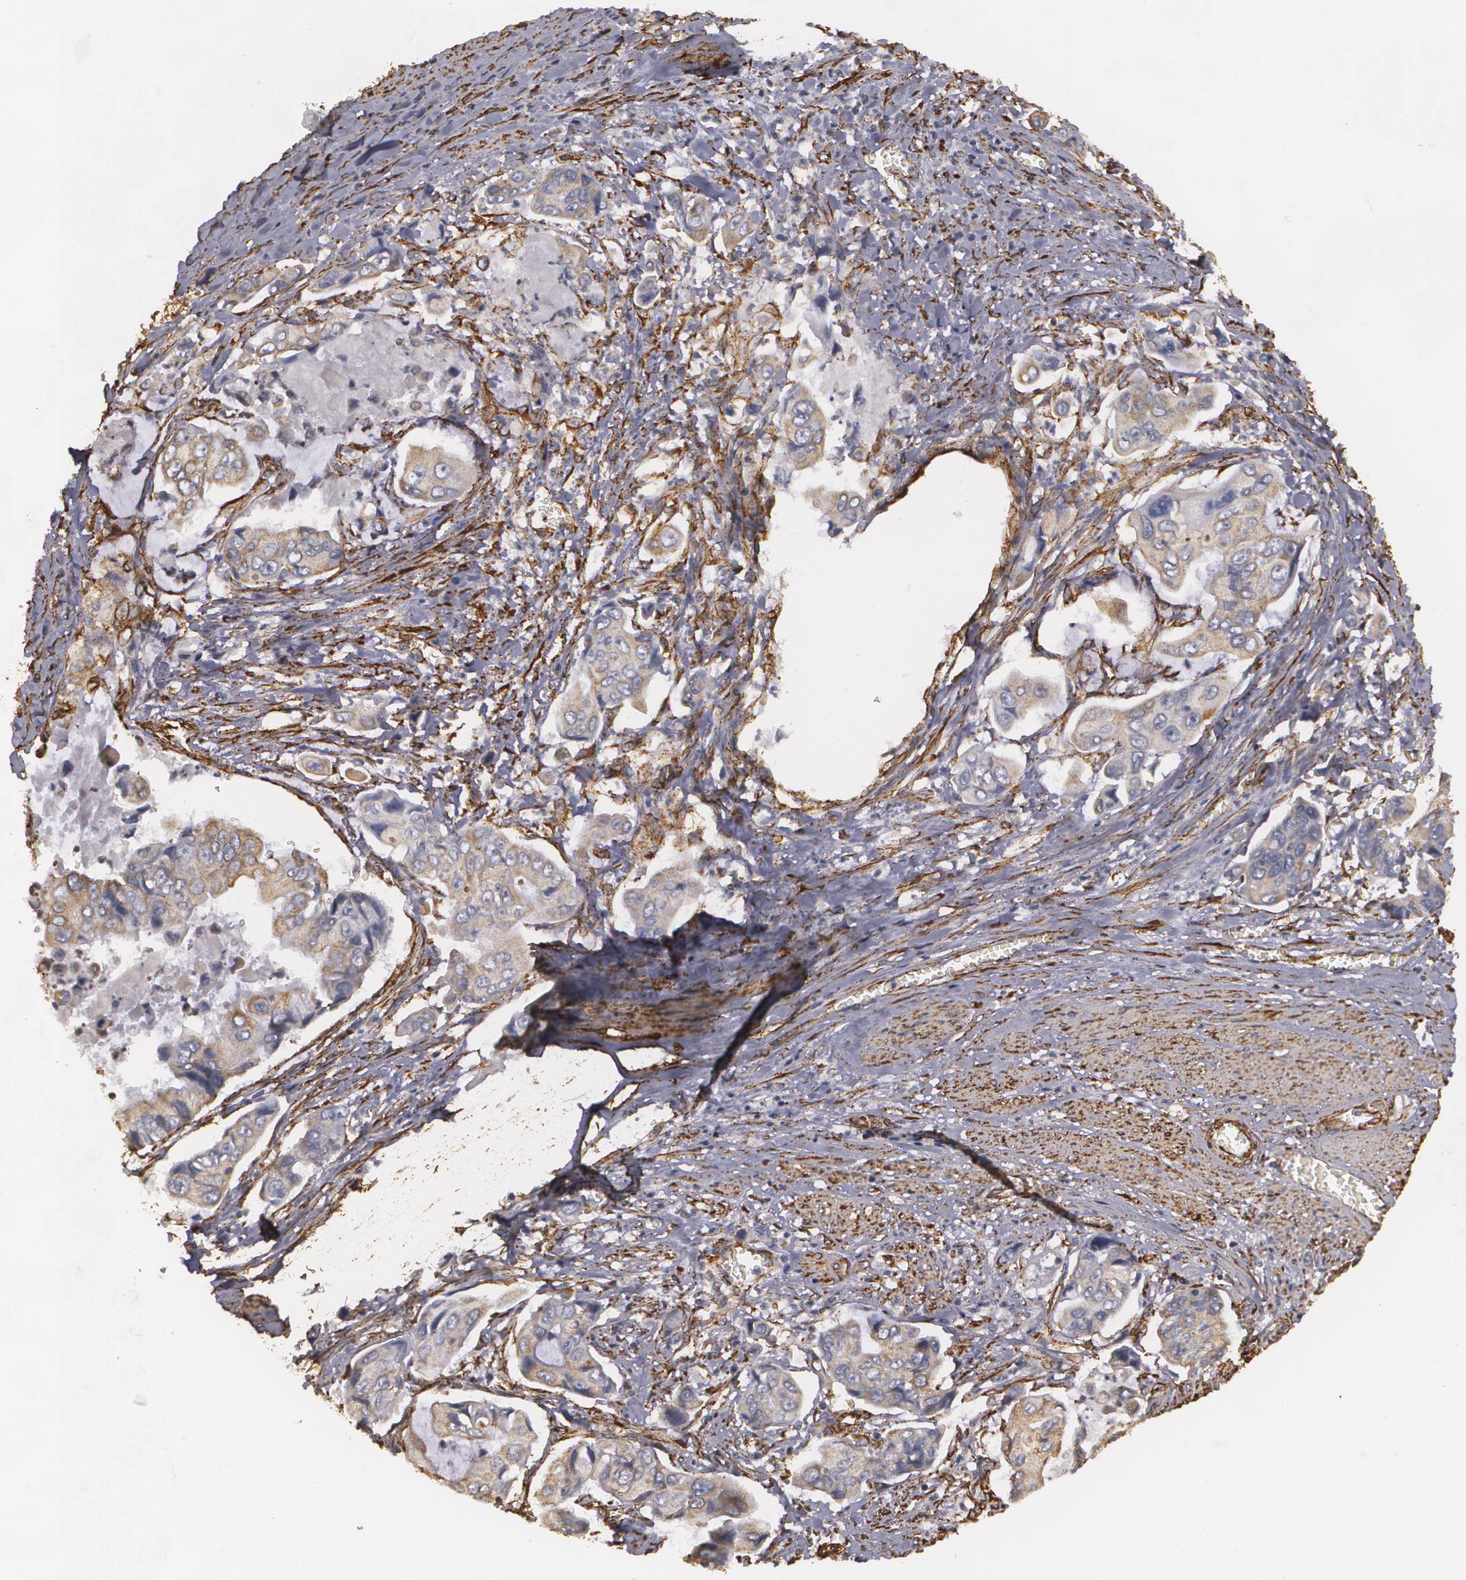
{"staining": {"intensity": "moderate", "quantity": "25%-75%", "location": "cytoplasmic/membranous"}, "tissue": "stomach cancer", "cell_type": "Tumor cells", "image_type": "cancer", "snomed": [{"axis": "morphology", "description": "Adenocarcinoma, NOS"}, {"axis": "topography", "description": "Stomach, upper"}], "caption": "IHC of human stomach adenocarcinoma demonstrates medium levels of moderate cytoplasmic/membranous expression in about 25%-75% of tumor cells. (DAB (3,3'-diaminobenzidine) = brown stain, brightfield microscopy at high magnification).", "gene": "CYB5R3", "patient": {"sex": "male", "age": 80}}